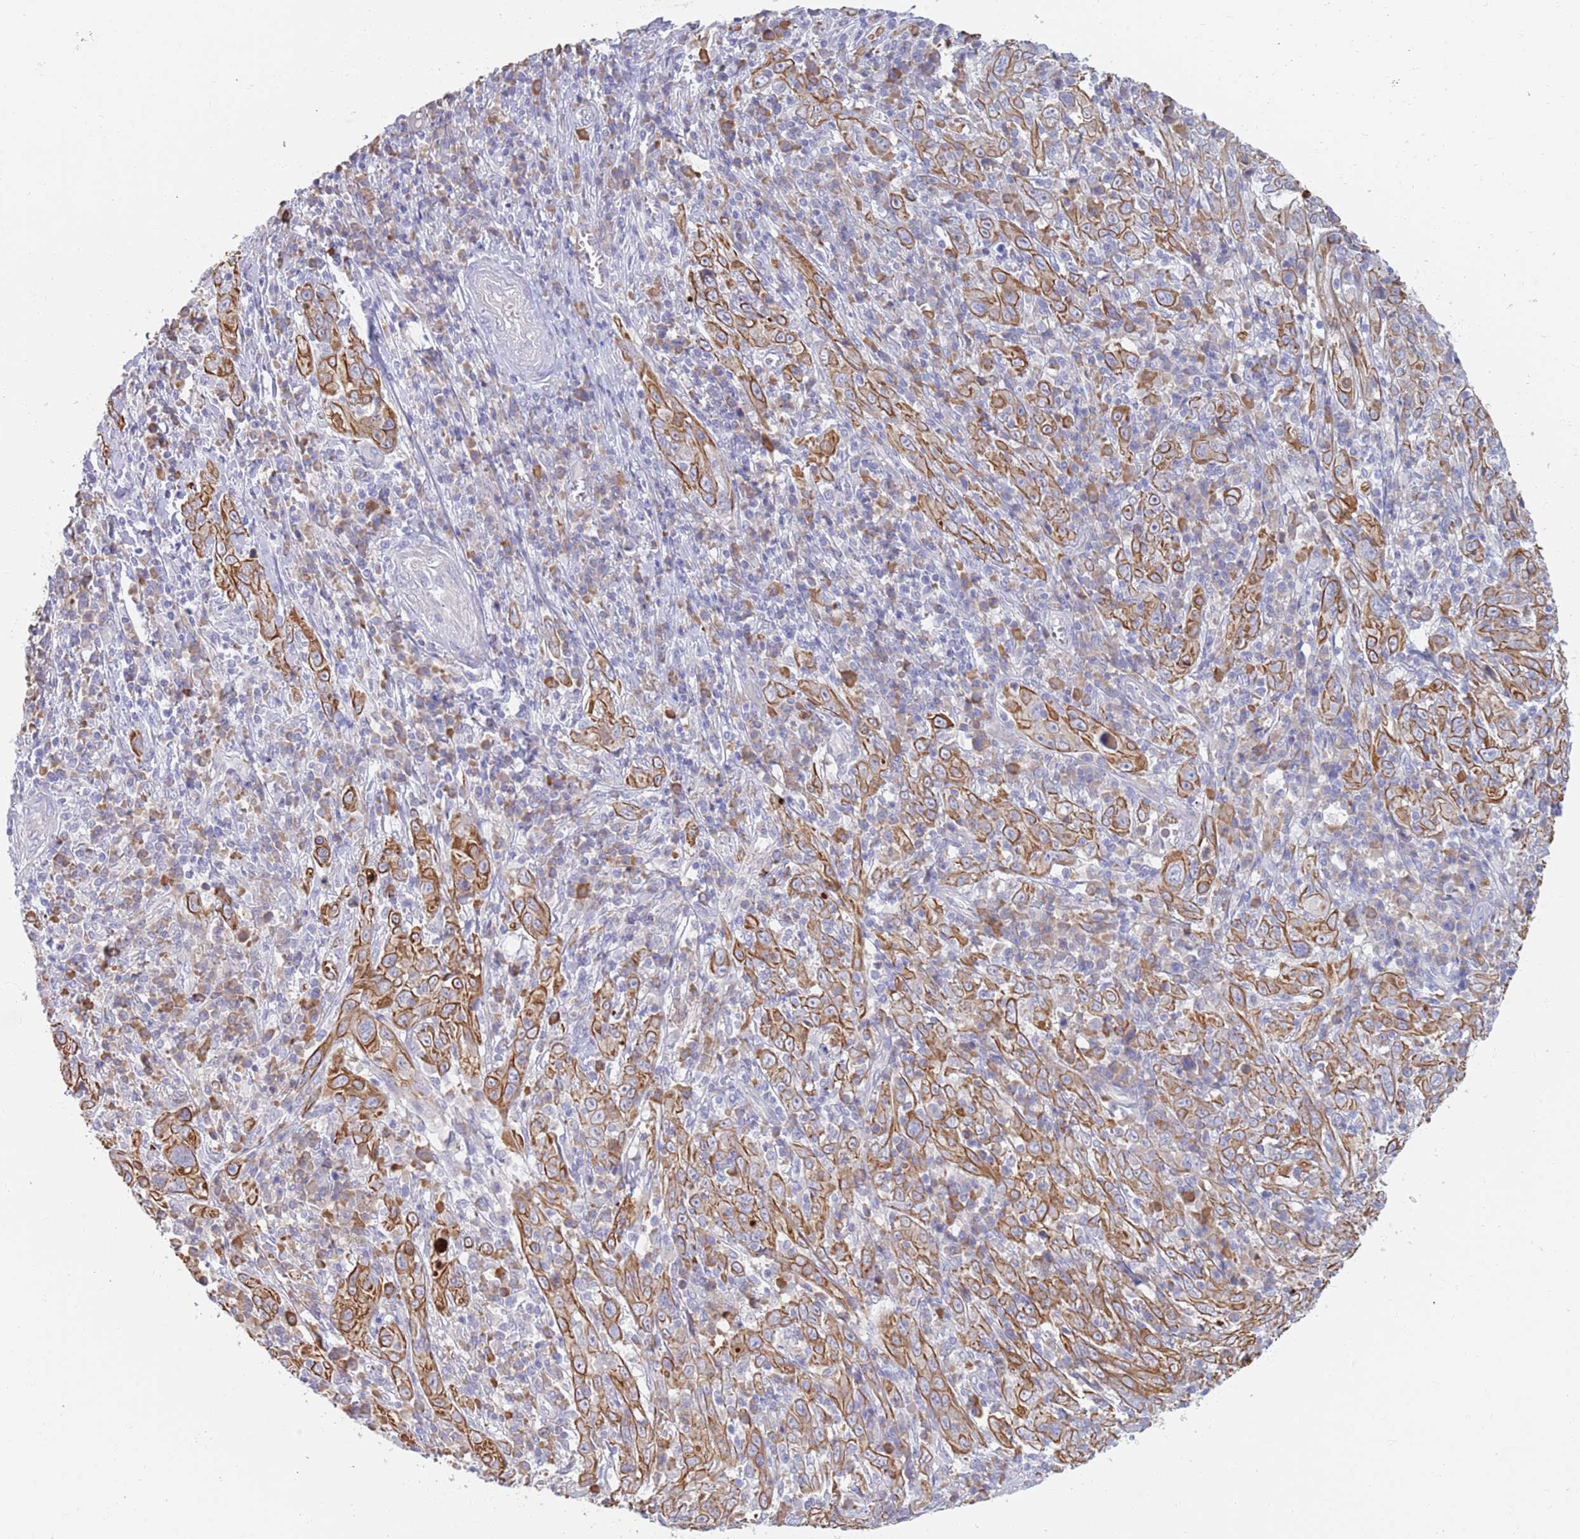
{"staining": {"intensity": "moderate", "quantity": ">75%", "location": "cytoplasmic/membranous"}, "tissue": "cervical cancer", "cell_type": "Tumor cells", "image_type": "cancer", "snomed": [{"axis": "morphology", "description": "Squamous cell carcinoma, NOS"}, {"axis": "topography", "description": "Cervix"}], "caption": "The micrograph exhibits immunohistochemical staining of cervical cancer (squamous cell carcinoma). There is moderate cytoplasmic/membranous expression is seen in about >75% of tumor cells.", "gene": "CCDC149", "patient": {"sex": "female", "age": 46}}